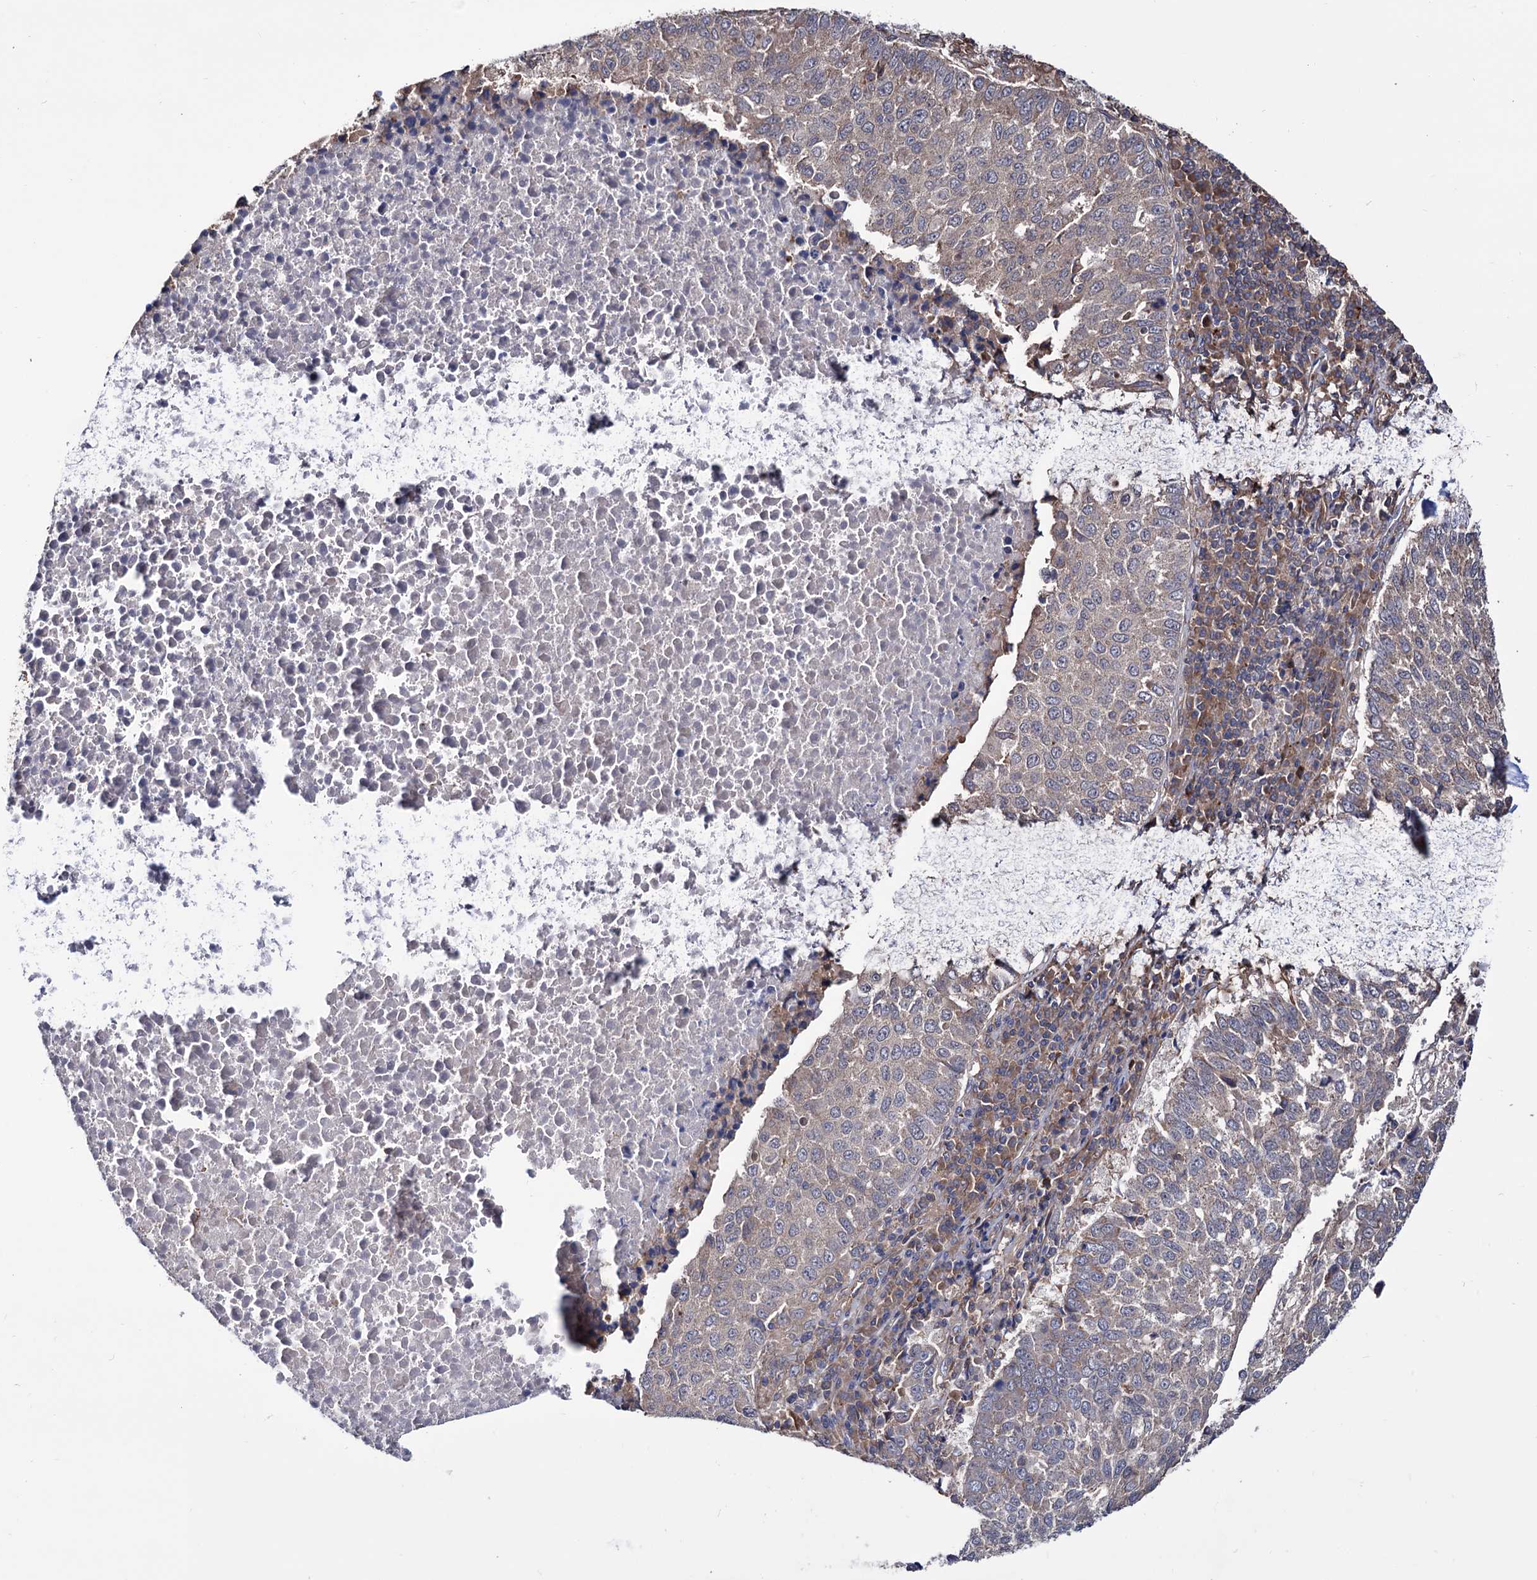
{"staining": {"intensity": "weak", "quantity": "<25%", "location": "cytoplasmic/membranous"}, "tissue": "lung cancer", "cell_type": "Tumor cells", "image_type": "cancer", "snomed": [{"axis": "morphology", "description": "Squamous cell carcinoma, NOS"}, {"axis": "topography", "description": "Lung"}], "caption": "Immunohistochemistry (IHC) histopathology image of neoplastic tissue: lung cancer (squamous cell carcinoma) stained with DAB (3,3'-diaminobenzidine) displays no significant protein expression in tumor cells.", "gene": "FERMT2", "patient": {"sex": "male", "age": 73}}